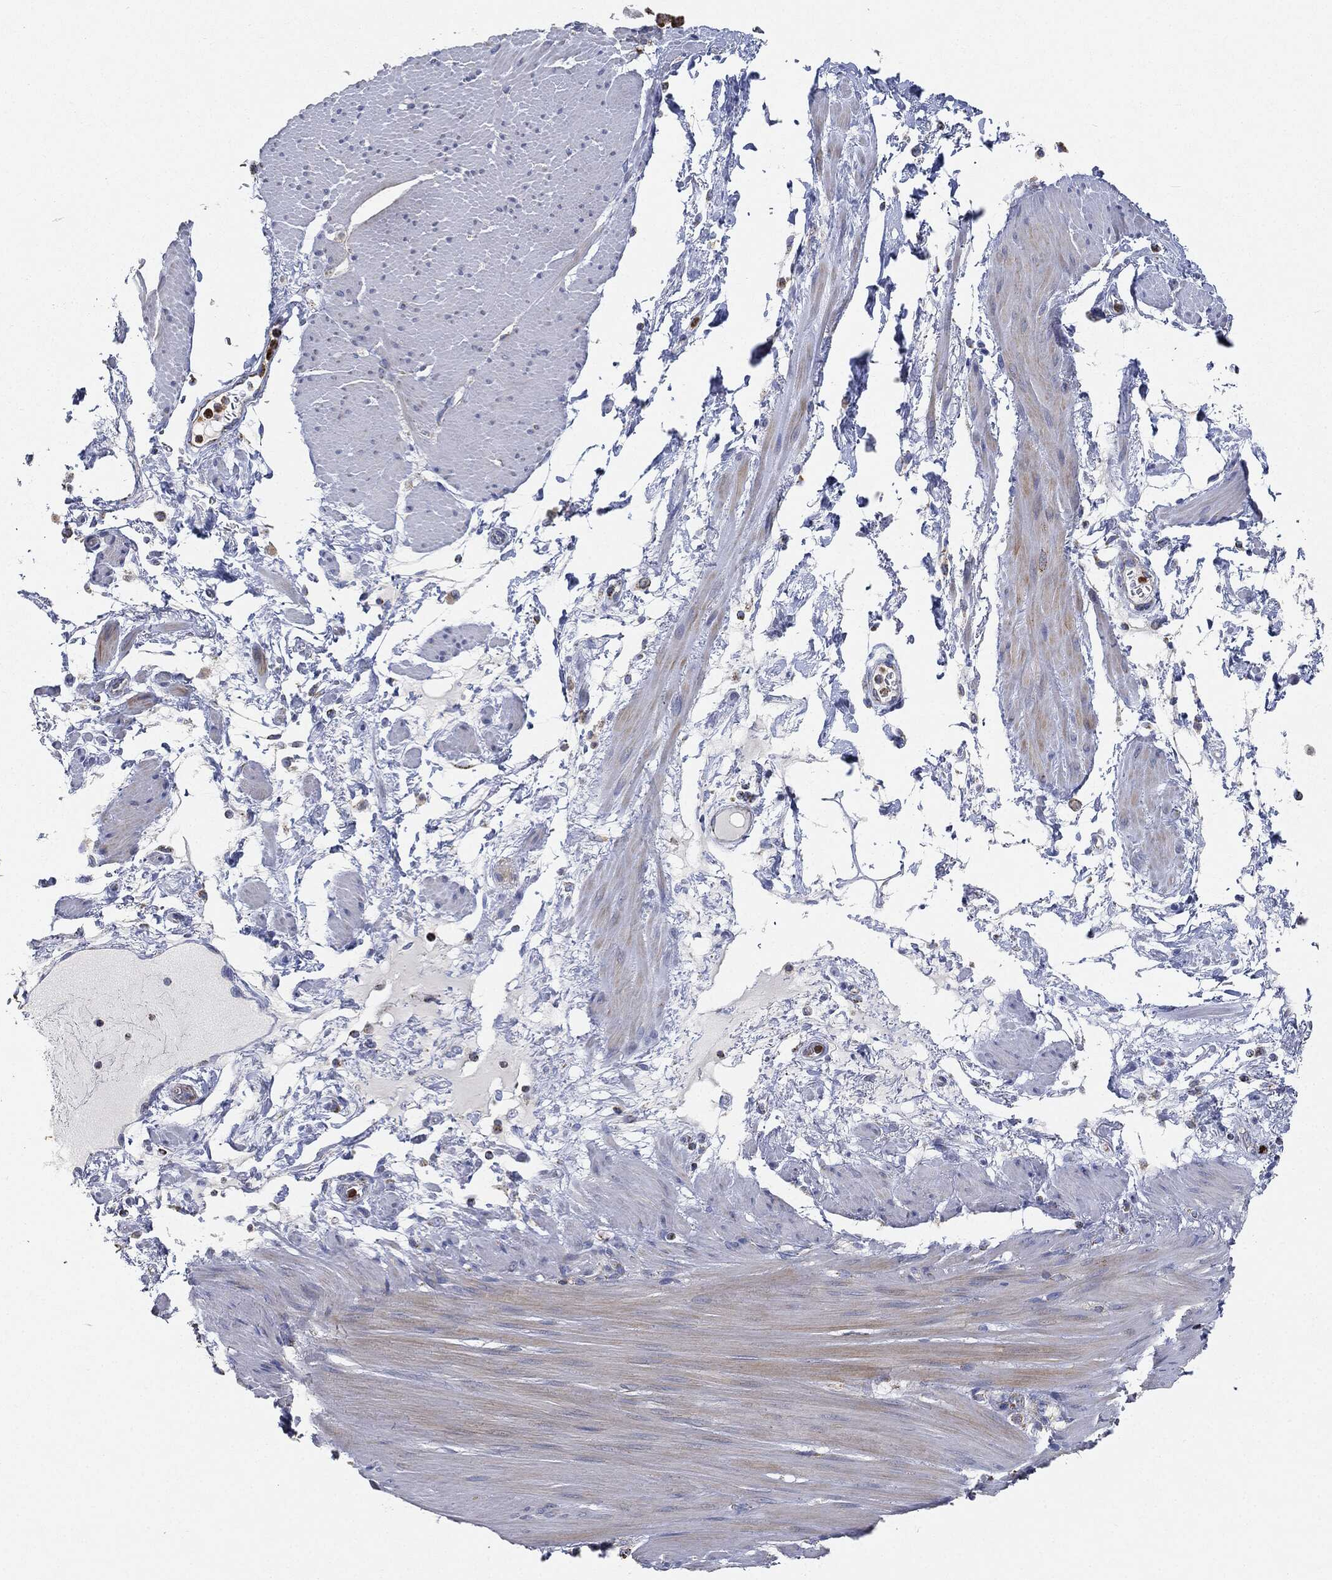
{"staining": {"intensity": "negative", "quantity": "none", "location": "none"}, "tissue": "smooth muscle", "cell_type": "Smooth muscle cells", "image_type": "normal", "snomed": [{"axis": "morphology", "description": "Normal tissue, NOS"}, {"axis": "topography", "description": "Smooth muscle"}, {"axis": "topography", "description": "Anal"}], "caption": "This is an immunohistochemistry micrograph of benign smooth muscle. There is no staining in smooth muscle cells.", "gene": "CAPN15", "patient": {"sex": "male", "age": 83}}